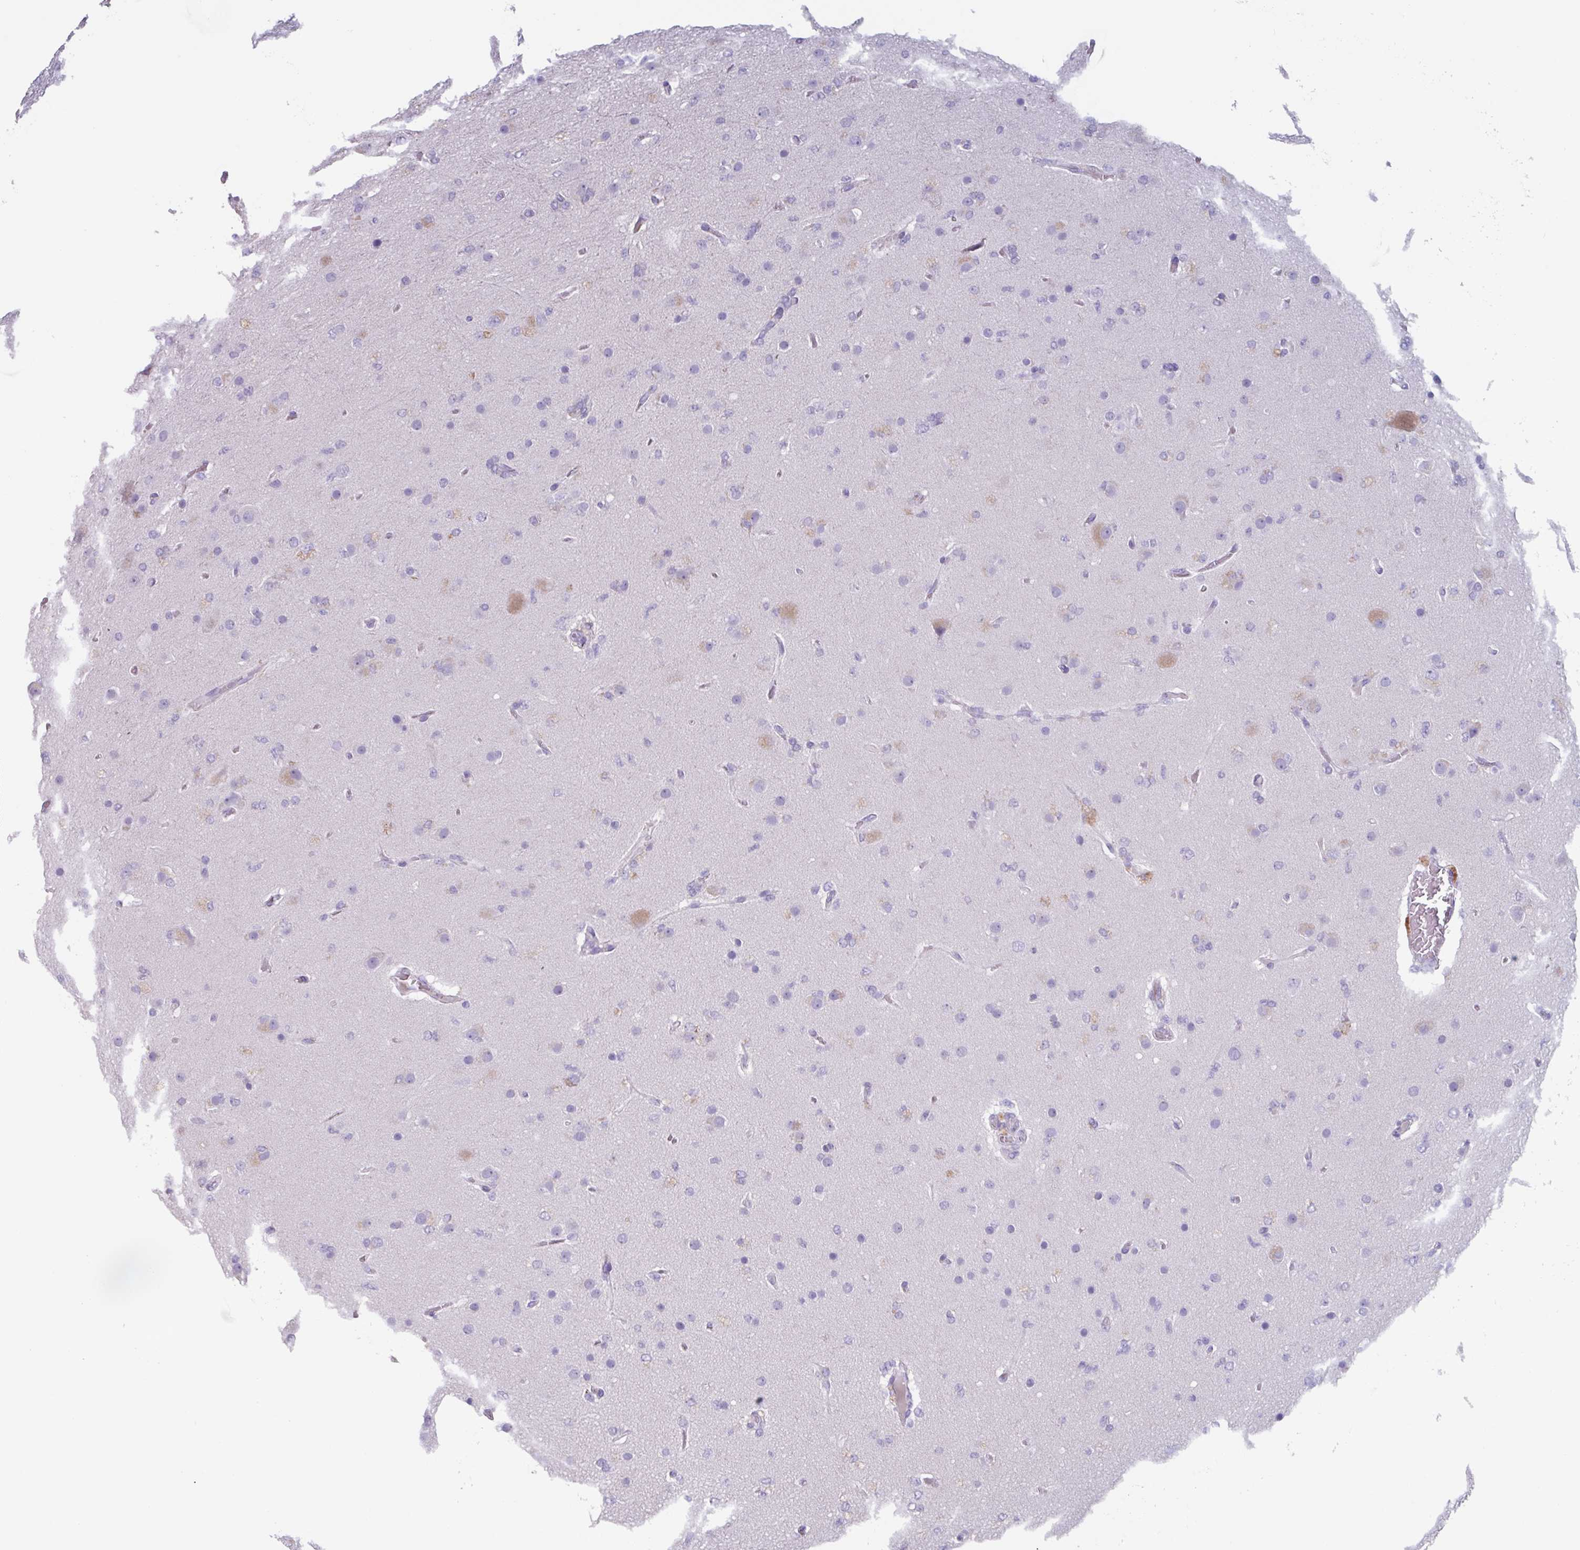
{"staining": {"intensity": "negative", "quantity": "none", "location": "none"}, "tissue": "glioma", "cell_type": "Tumor cells", "image_type": "cancer", "snomed": [{"axis": "morphology", "description": "Glioma, malignant, High grade"}, {"axis": "topography", "description": "Brain"}], "caption": "DAB immunohistochemical staining of human glioma exhibits no significant positivity in tumor cells.", "gene": "OR2T10", "patient": {"sex": "female", "age": 74}}